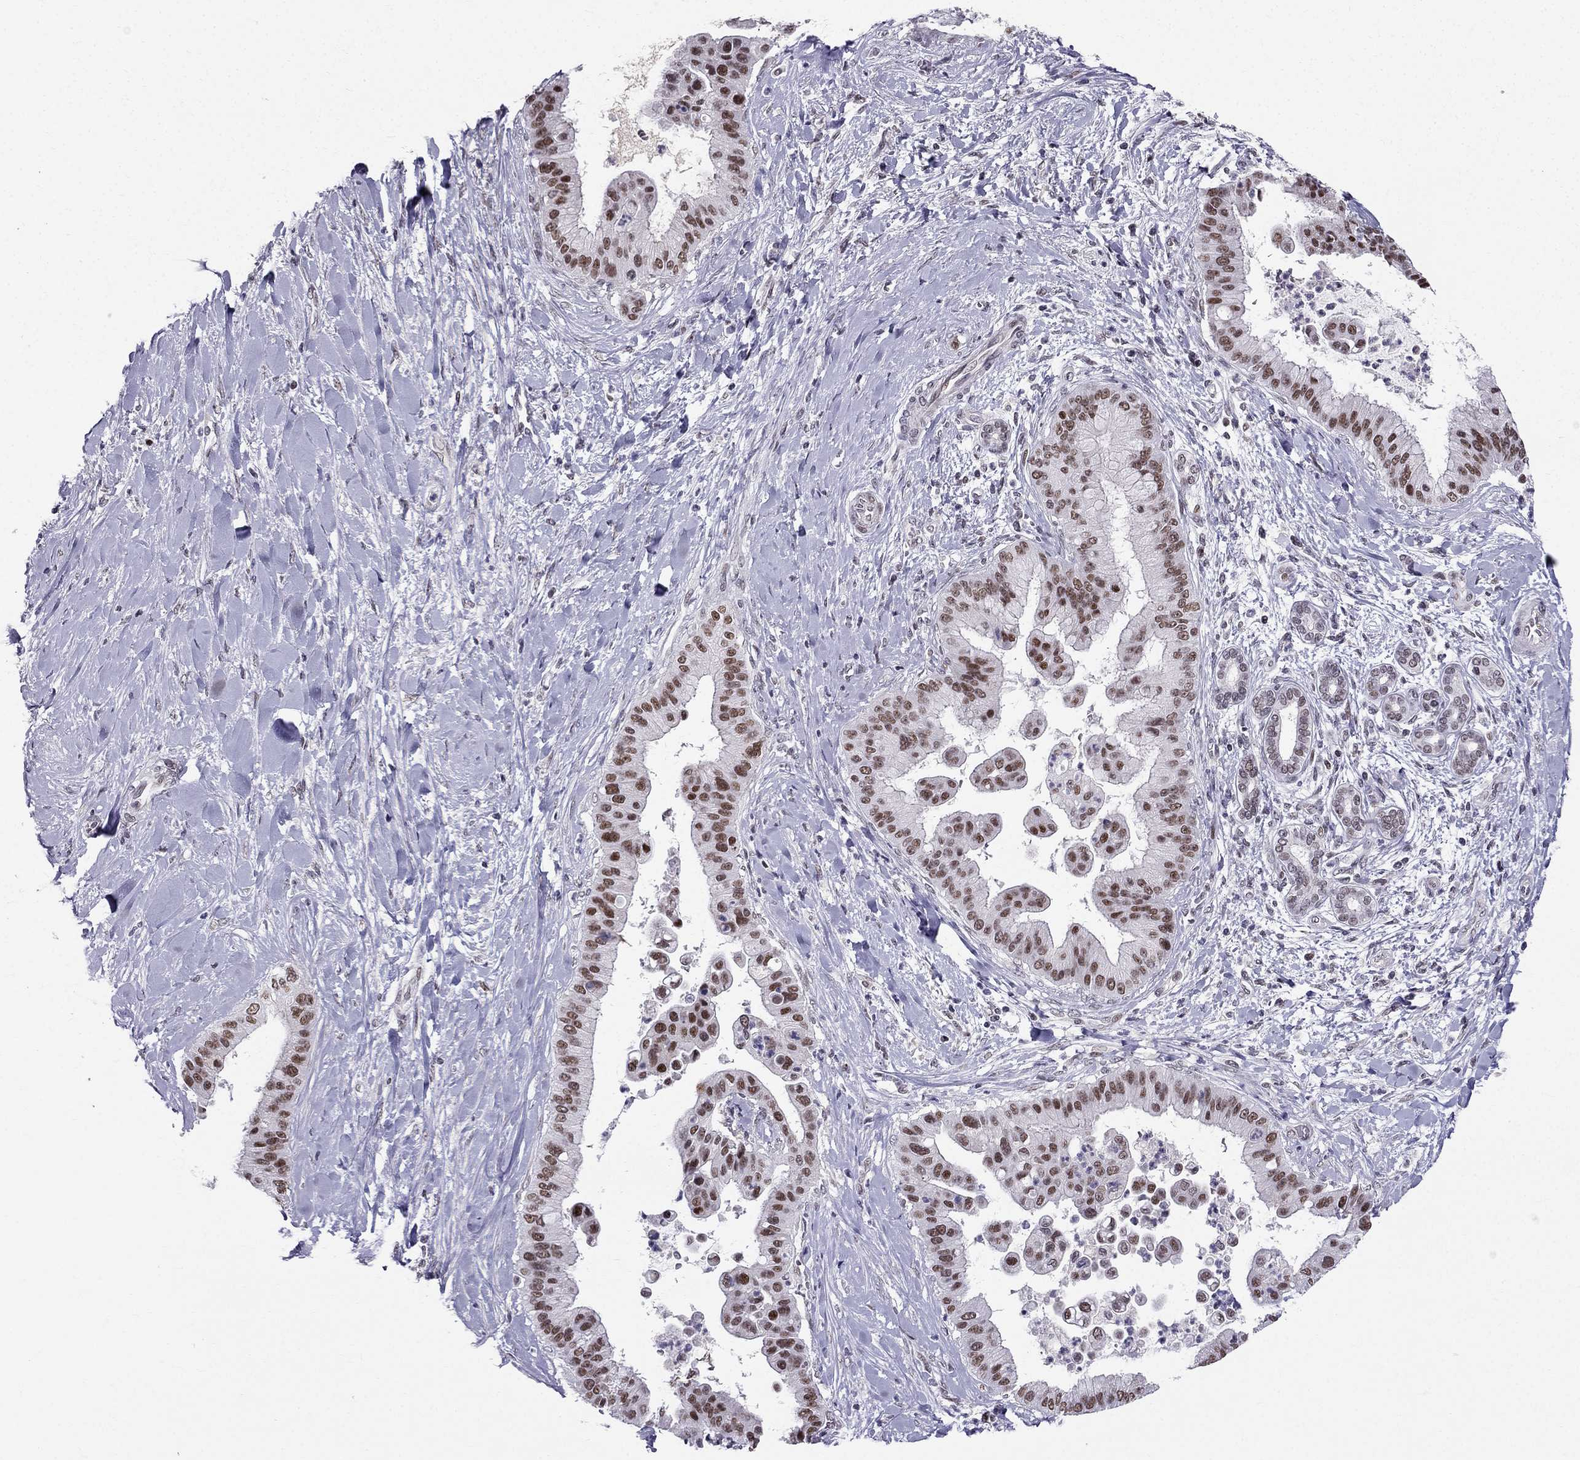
{"staining": {"intensity": "moderate", "quantity": "25%-75%", "location": "nuclear"}, "tissue": "liver cancer", "cell_type": "Tumor cells", "image_type": "cancer", "snomed": [{"axis": "morphology", "description": "Cholangiocarcinoma"}, {"axis": "topography", "description": "Liver"}], "caption": "Brown immunohistochemical staining in human liver cancer exhibits moderate nuclear staining in about 25%-75% of tumor cells.", "gene": "RPRD2", "patient": {"sex": "female", "age": 54}}